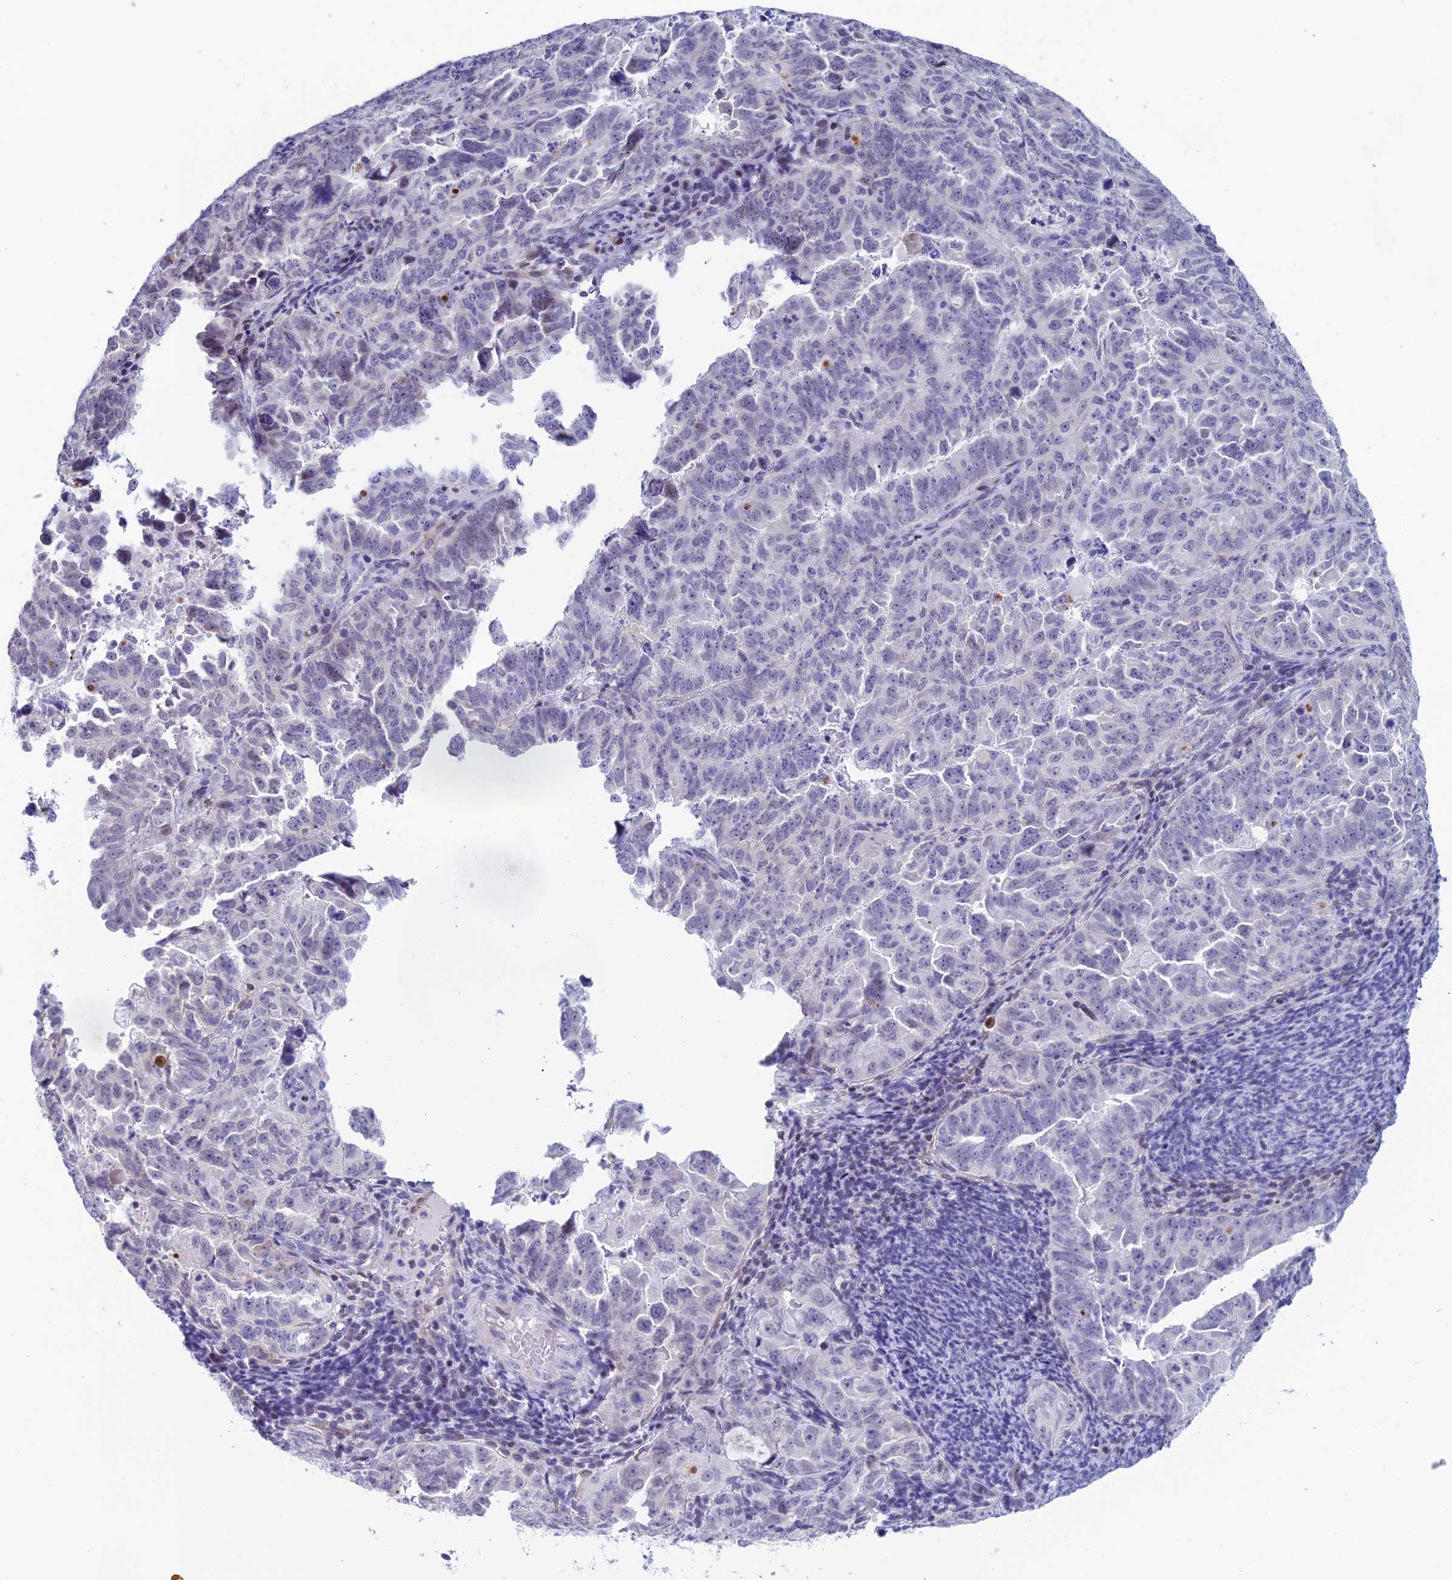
{"staining": {"intensity": "negative", "quantity": "none", "location": "none"}, "tissue": "endometrial cancer", "cell_type": "Tumor cells", "image_type": "cancer", "snomed": [{"axis": "morphology", "description": "Adenocarcinoma, NOS"}, {"axis": "topography", "description": "Endometrium"}], "caption": "Immunohistochemical staining of endometrial cancer demonstrates no significant staining in tumor cells.", "gene": "CC2D2A", "patient": {"sex": "female", "age": 65}}